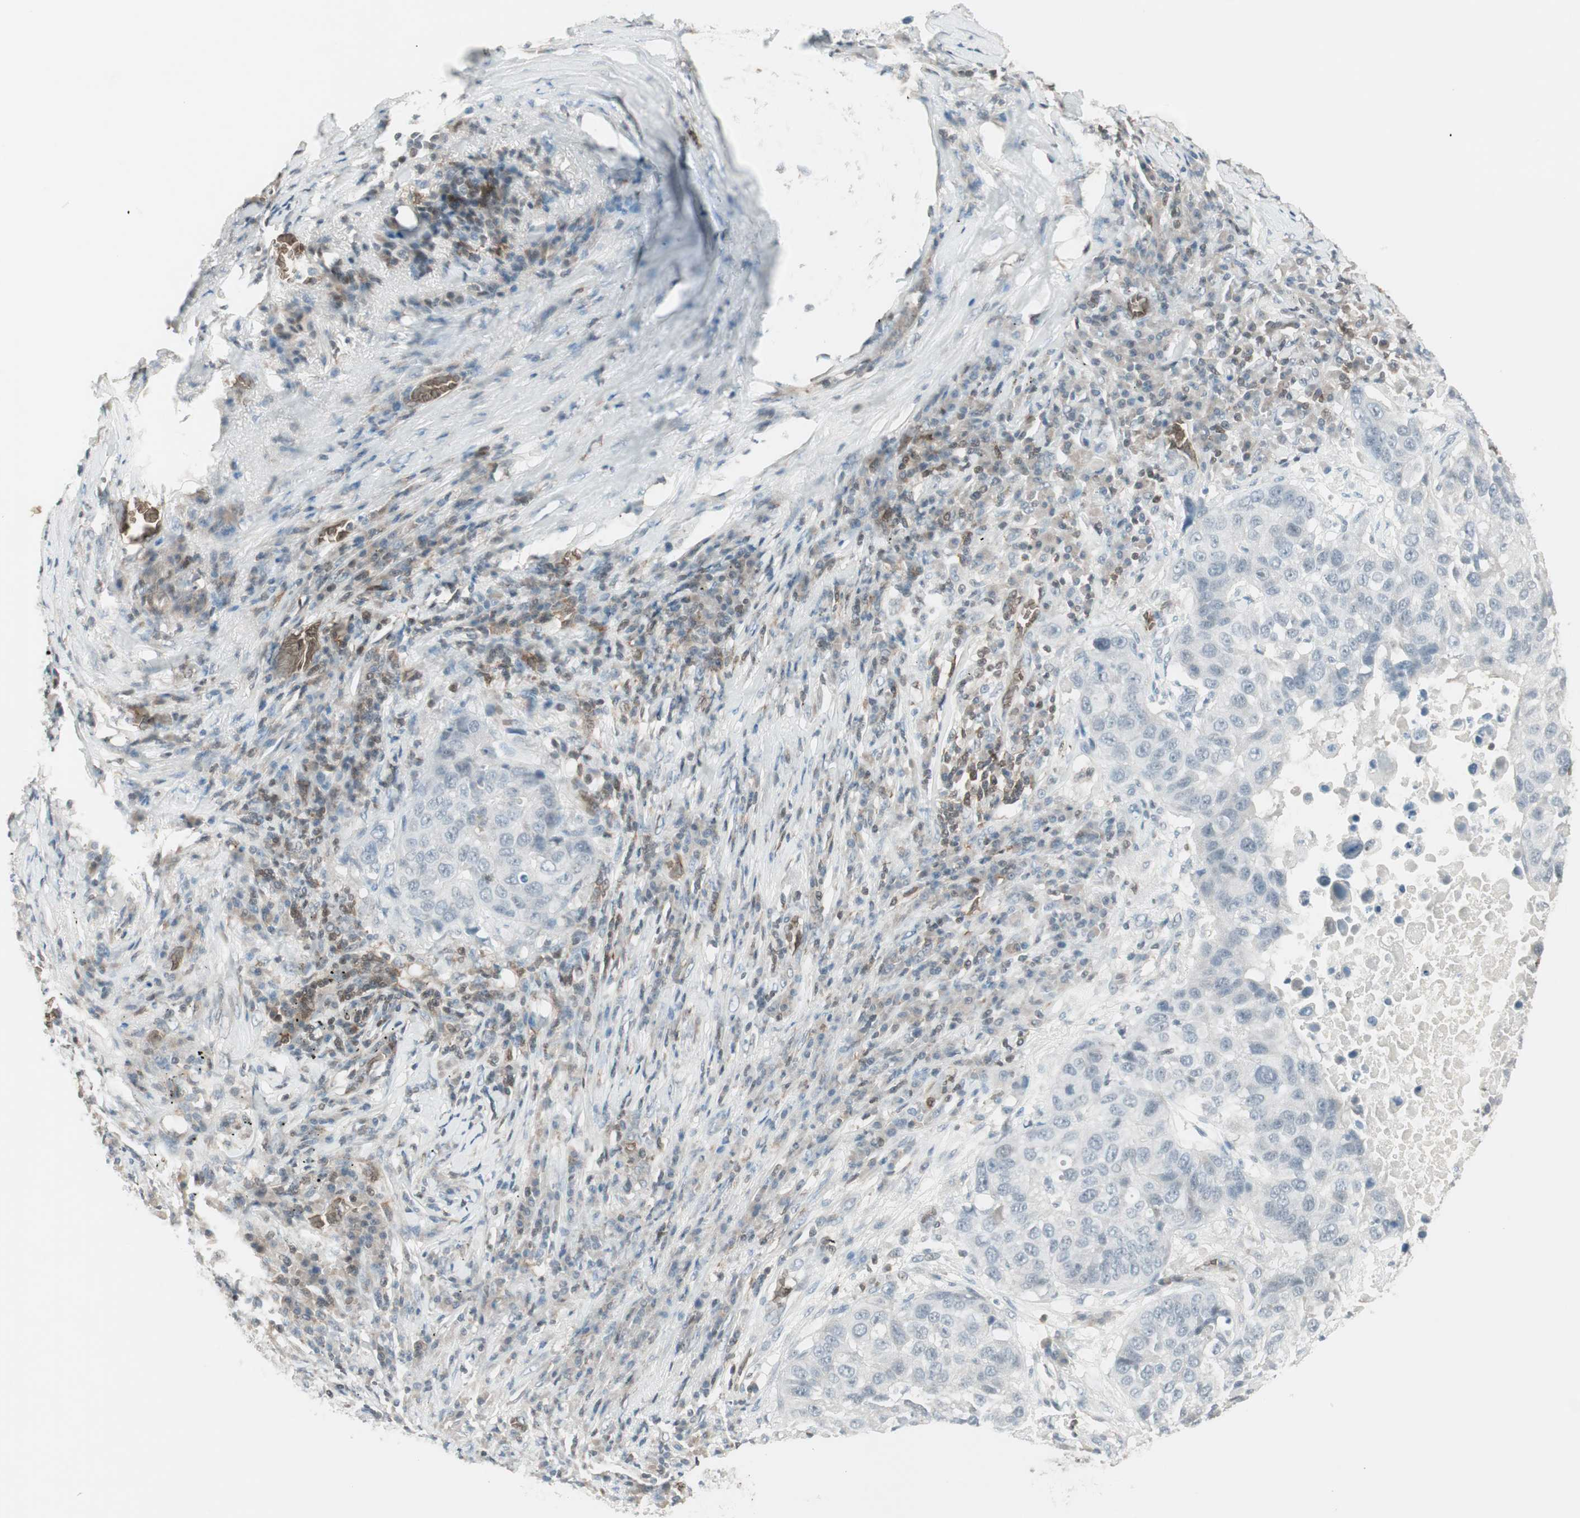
{"staining": {"intensity": "negative", "quantity": "none", "location": "none"}, "tissue": "lung cancer", "cell_type": "Tumor cells", "image_type": "cancer", "snomed": [{"axis": "morphology", "description": "Squamous cell carcinoma, NOS"}, {"axis": "topography", "description": "Lung"}], "caption": "Immunohistochemistry (IHC) micrograph of neoplastic tissue: lung cancer stained with DAB (3,3'-diaminobenzidine) demonstrates no significant protein staining in tumor cells.", "gene": "MAP4K1", "patient": {"sex": "male", "age": 57}}